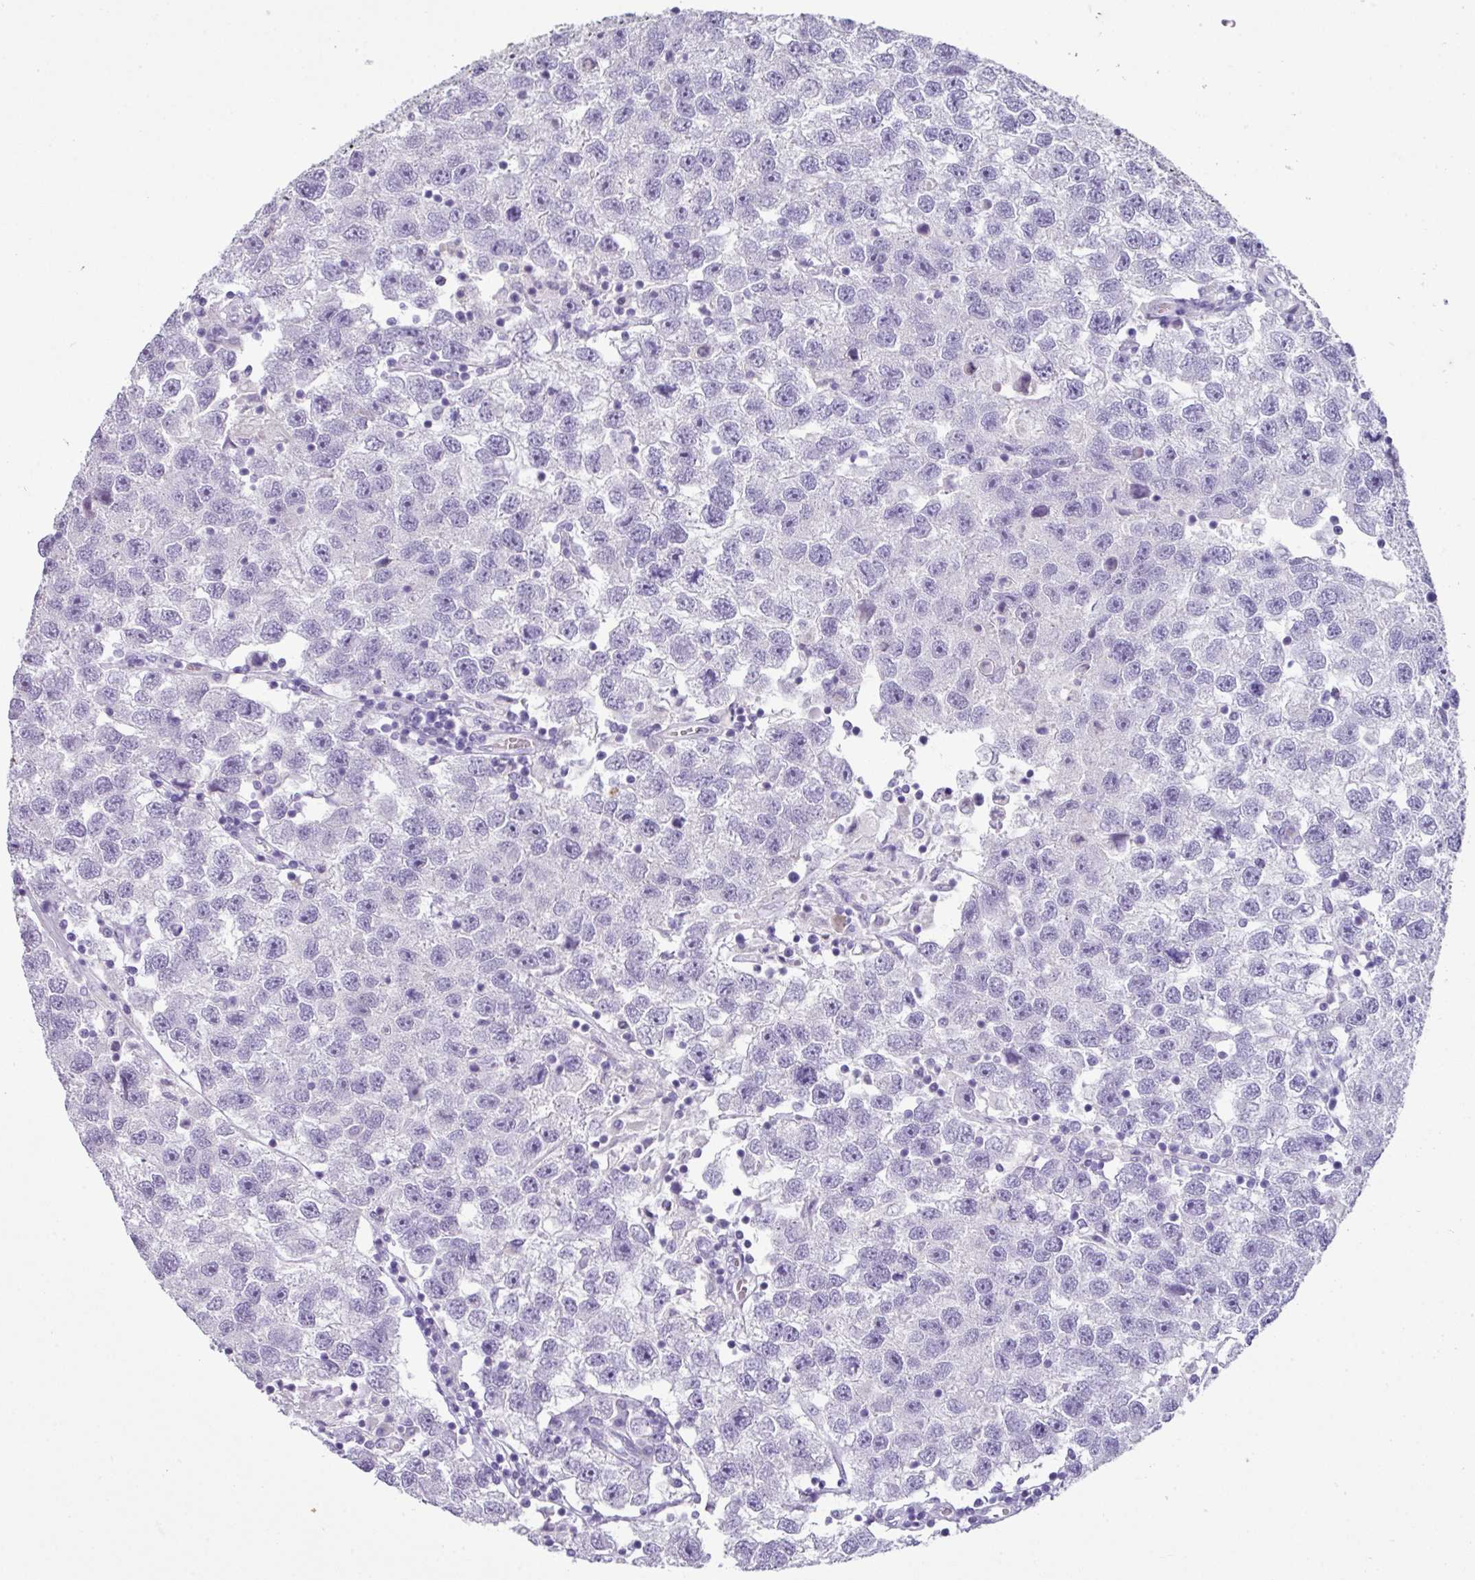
{"staining": {"intensity": "negative", "quantity": "none", "location": "none"}, "tissue": "testis cancer", "cell_type": "Tumor cells", "image_type": "cancer", "snomed": [{"axis": "morphology", "description": "Seminoma, NOS"}, {"axis": "topography", "description": "Testis"}], "caption": "Seminoma (testis) stained for a protein using immunohistochemistry demonstrates no positivity tumor cells.", "gene": "CTSG", "patient": {"sex": "male", "age": 26}}